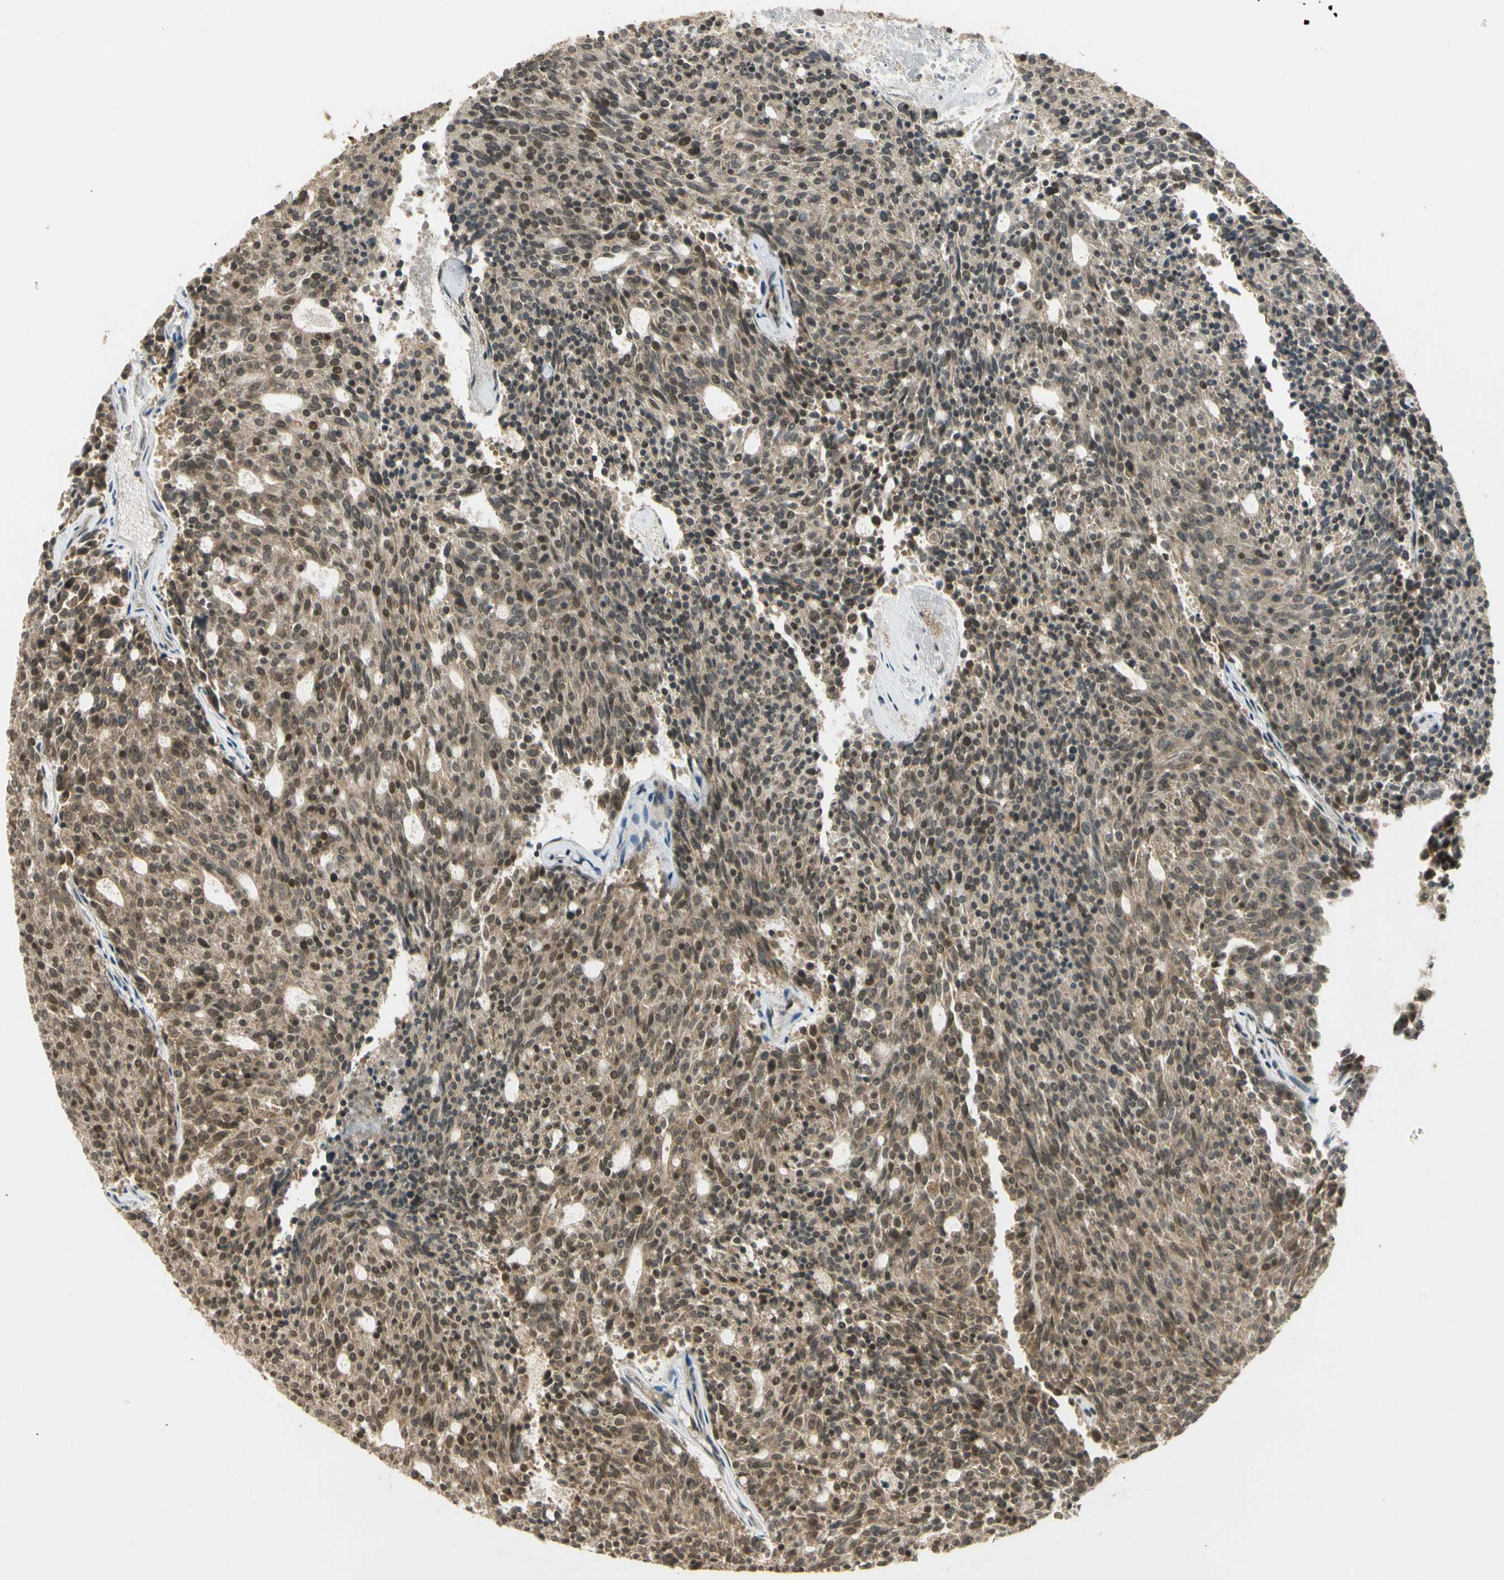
{"staining": {"intensity": "weak", "quantity": "25%-75%", "location": "cytoplasmic/membranous,nuclear"}, "tissue": "carcinoid", "cell_type": "Tumor cells", "image_type": "cancer", "snomed": [{"axis": "morphology", "description": "Carcinoid, malignant, NOS"}, {"axis": "topography", "description": "Pancreas"}], "caption": "A brown stain shows weak cytoplasmic/membranous and nuclear staining of a protein in human carcinoid tumor cells.", "gene": "ZNF135", "patient": {"sex": "female", "age": 54}}